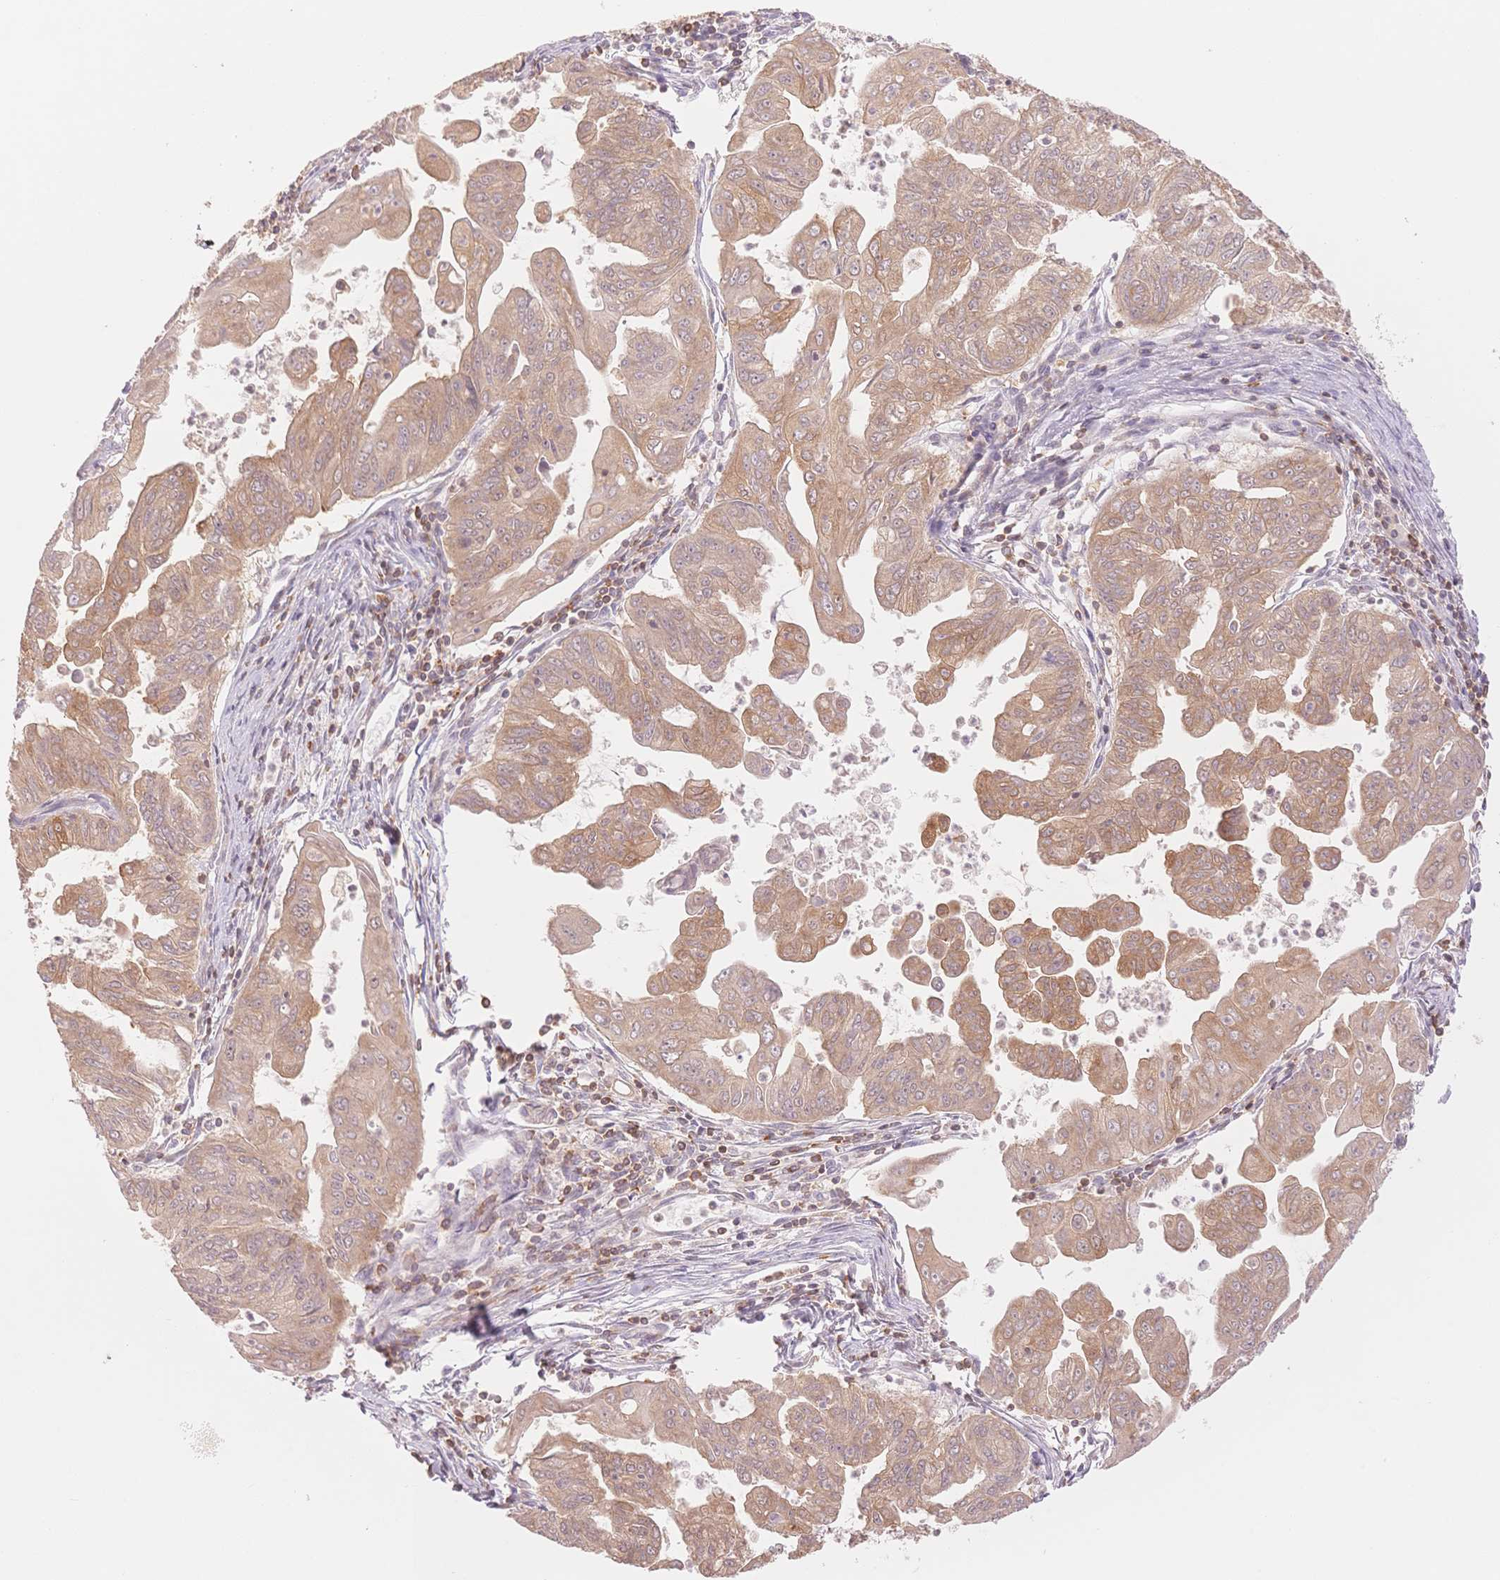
{"staining": {"intensity": "weak", "quantity": ">75%", "location": "cytoplasmic/membranous"}, "tissue": "stomach cancer", "cell_type": "Tumor cells", "image_type": "cancer", "snomed": [{"axis": "morphology", "description": "Adenocarcinoma, NOS"}, {"axis": "topography", "description": "Stomach, upper"}], "caption": "DAB (3,3'-diaminobenzidine) immunohistochemical staining of human stomach cancer (adenocarcinoma) exhibits weak cytoplasmic/membranous protein expression in approximately >75% of tumor cells.", "gene": "STK39", "patient": {"sex": "male", "age": 80}}